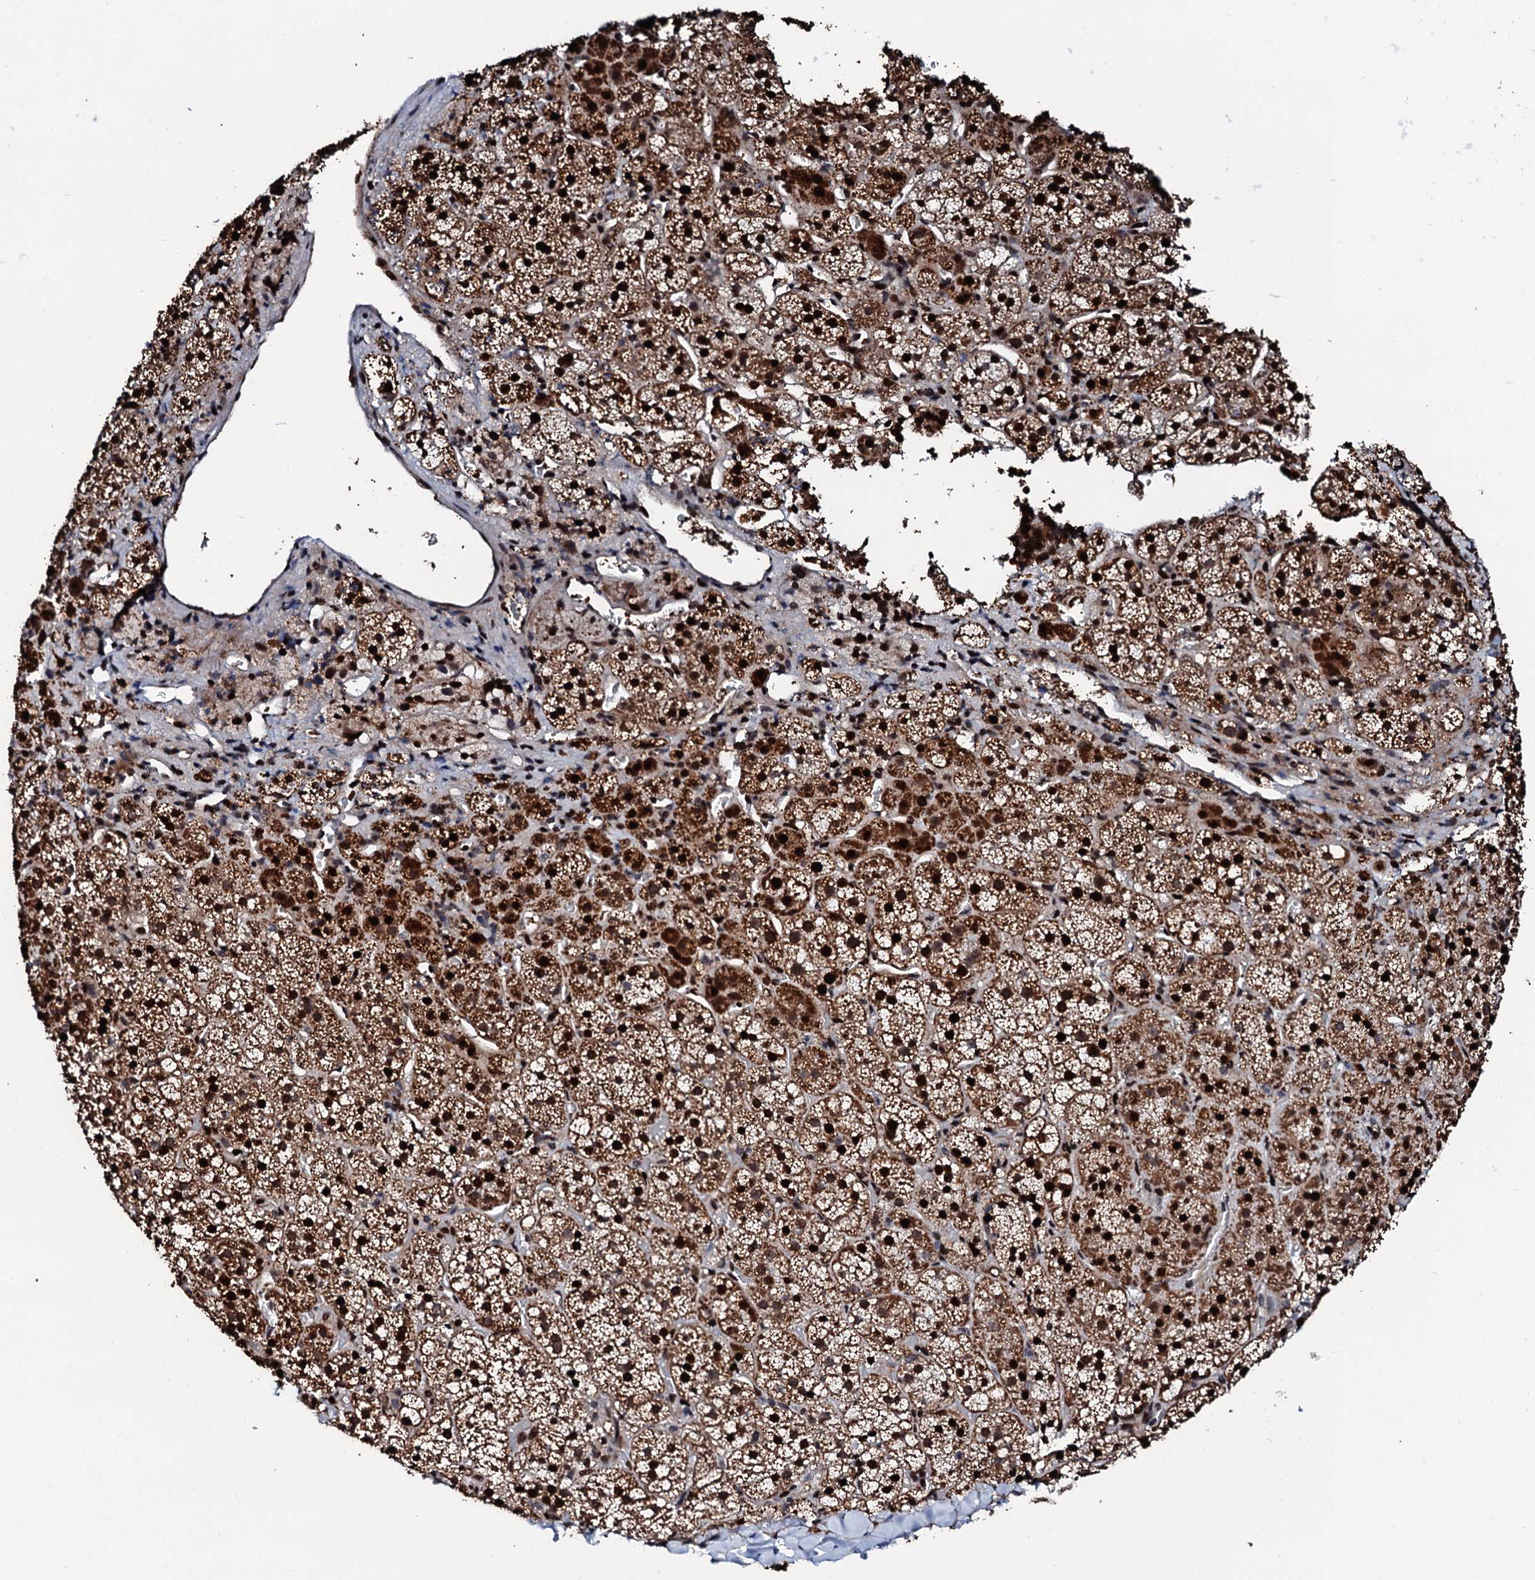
{"staining": {"intensity": "strong", "quantity": ">75%", "location": "cytoplasmic/membranous,nuclear"}, "tissue": "adrenal gland", "cell_type": "Glandular cells", "image_type": "normal", "snomed": [{"axis": "morphology", "description": "Normal tissue, NOS"}, {"axis": "topography", "description": "Adrenal gland"}], "caption": "A brown stain labels strong cytoplasmic/membranous,nuclear positivity of a protein in glandular cells of unremarkable adrenal gland. (Brightfield microscopy of DAB IHC at high magnification).", "gene": "KIF18A", "patient": {"sex": "female", "age": 44}}